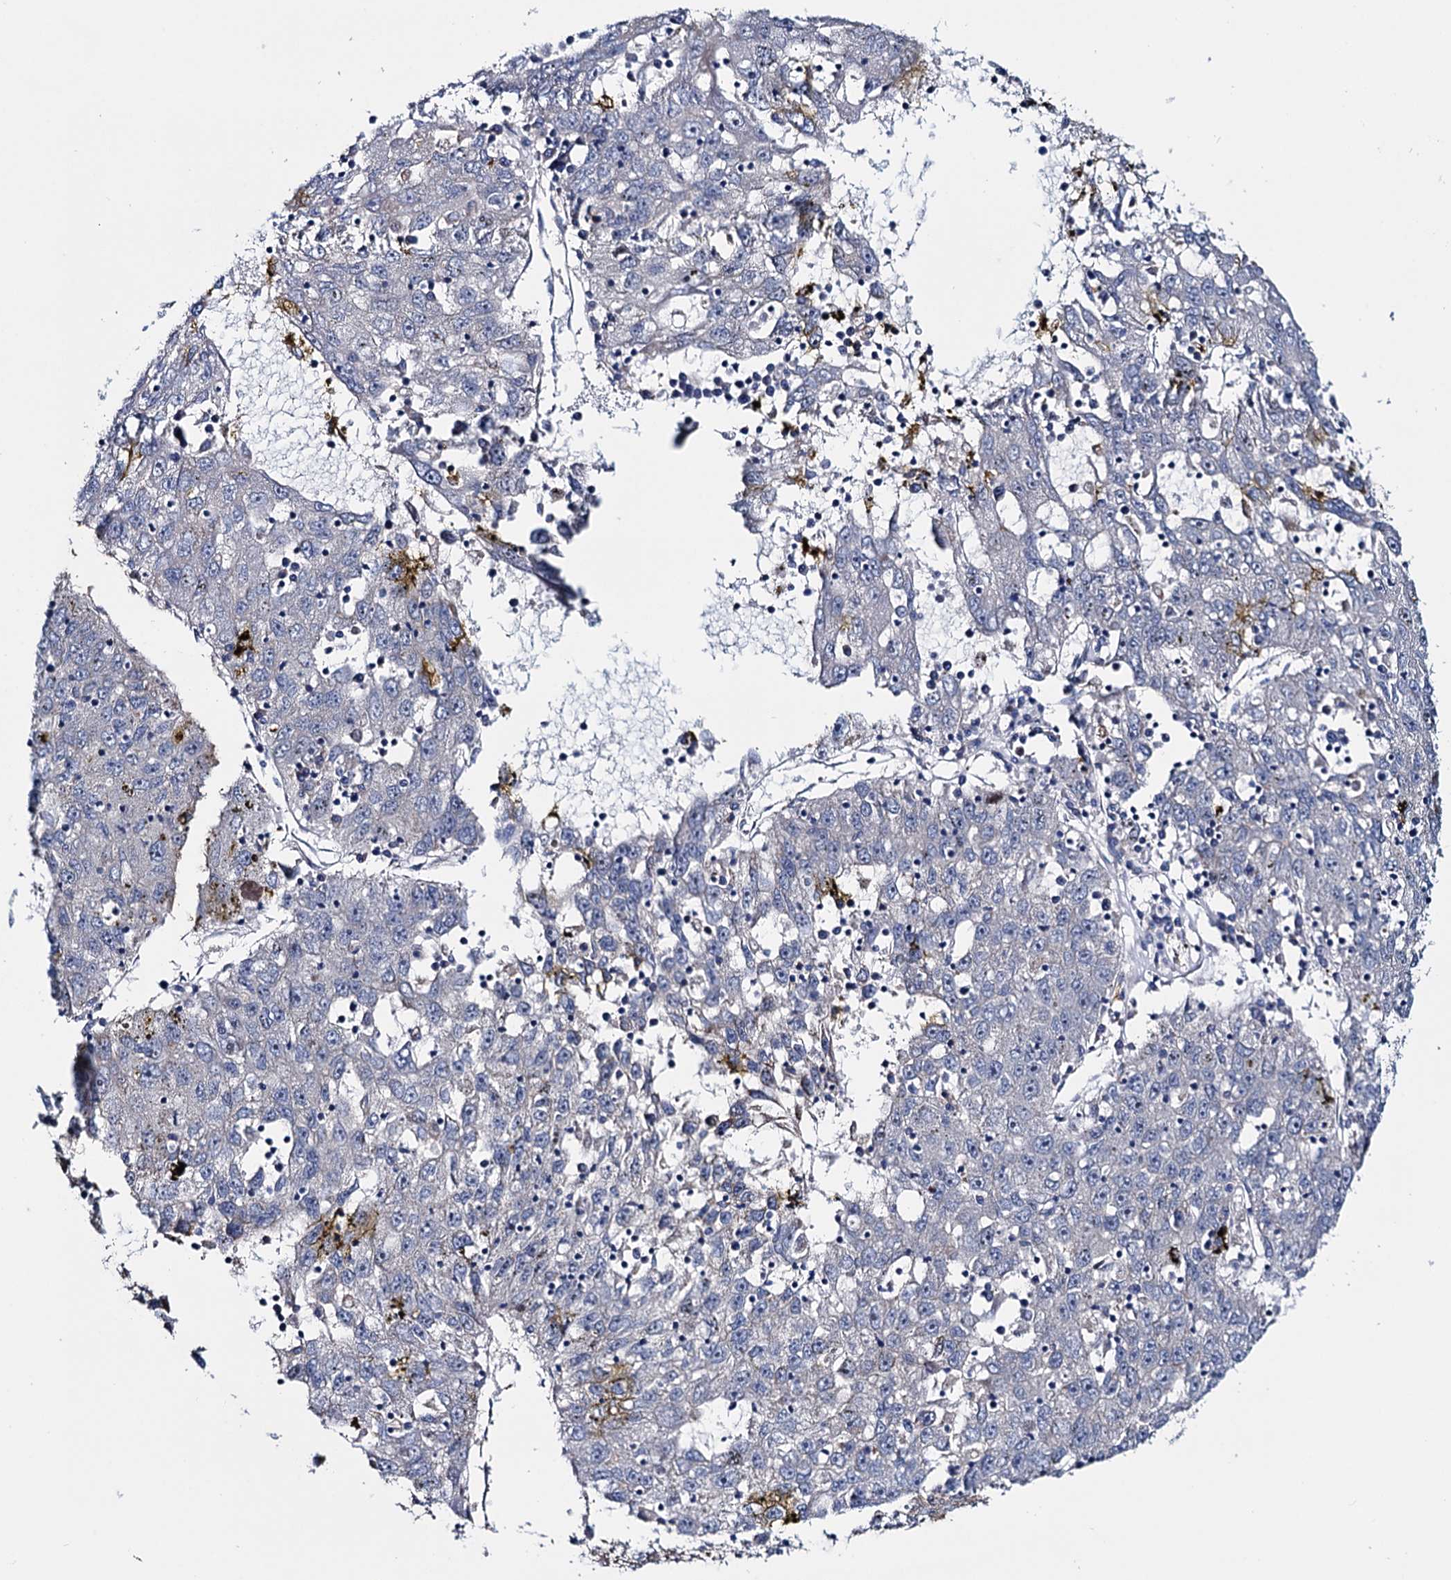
{"staining": {"intensity": "negative", "quantity": "none", "location": "none"}, "tissue": "liver cancer", "cell_type": "Tumor cells", "image_type": "cancer", "snomed": [{"axis": "morphology", "description": "Carcinoma, Hepatocellular, NOS"}, {"axis": "topography", "description": "Liver"}], "caption": "Photomicrograph shows no significant protein positivity in tumor cells of liver cancer.", "gene": "EYA4", "patient": {"sex": "male", "age": 49}}